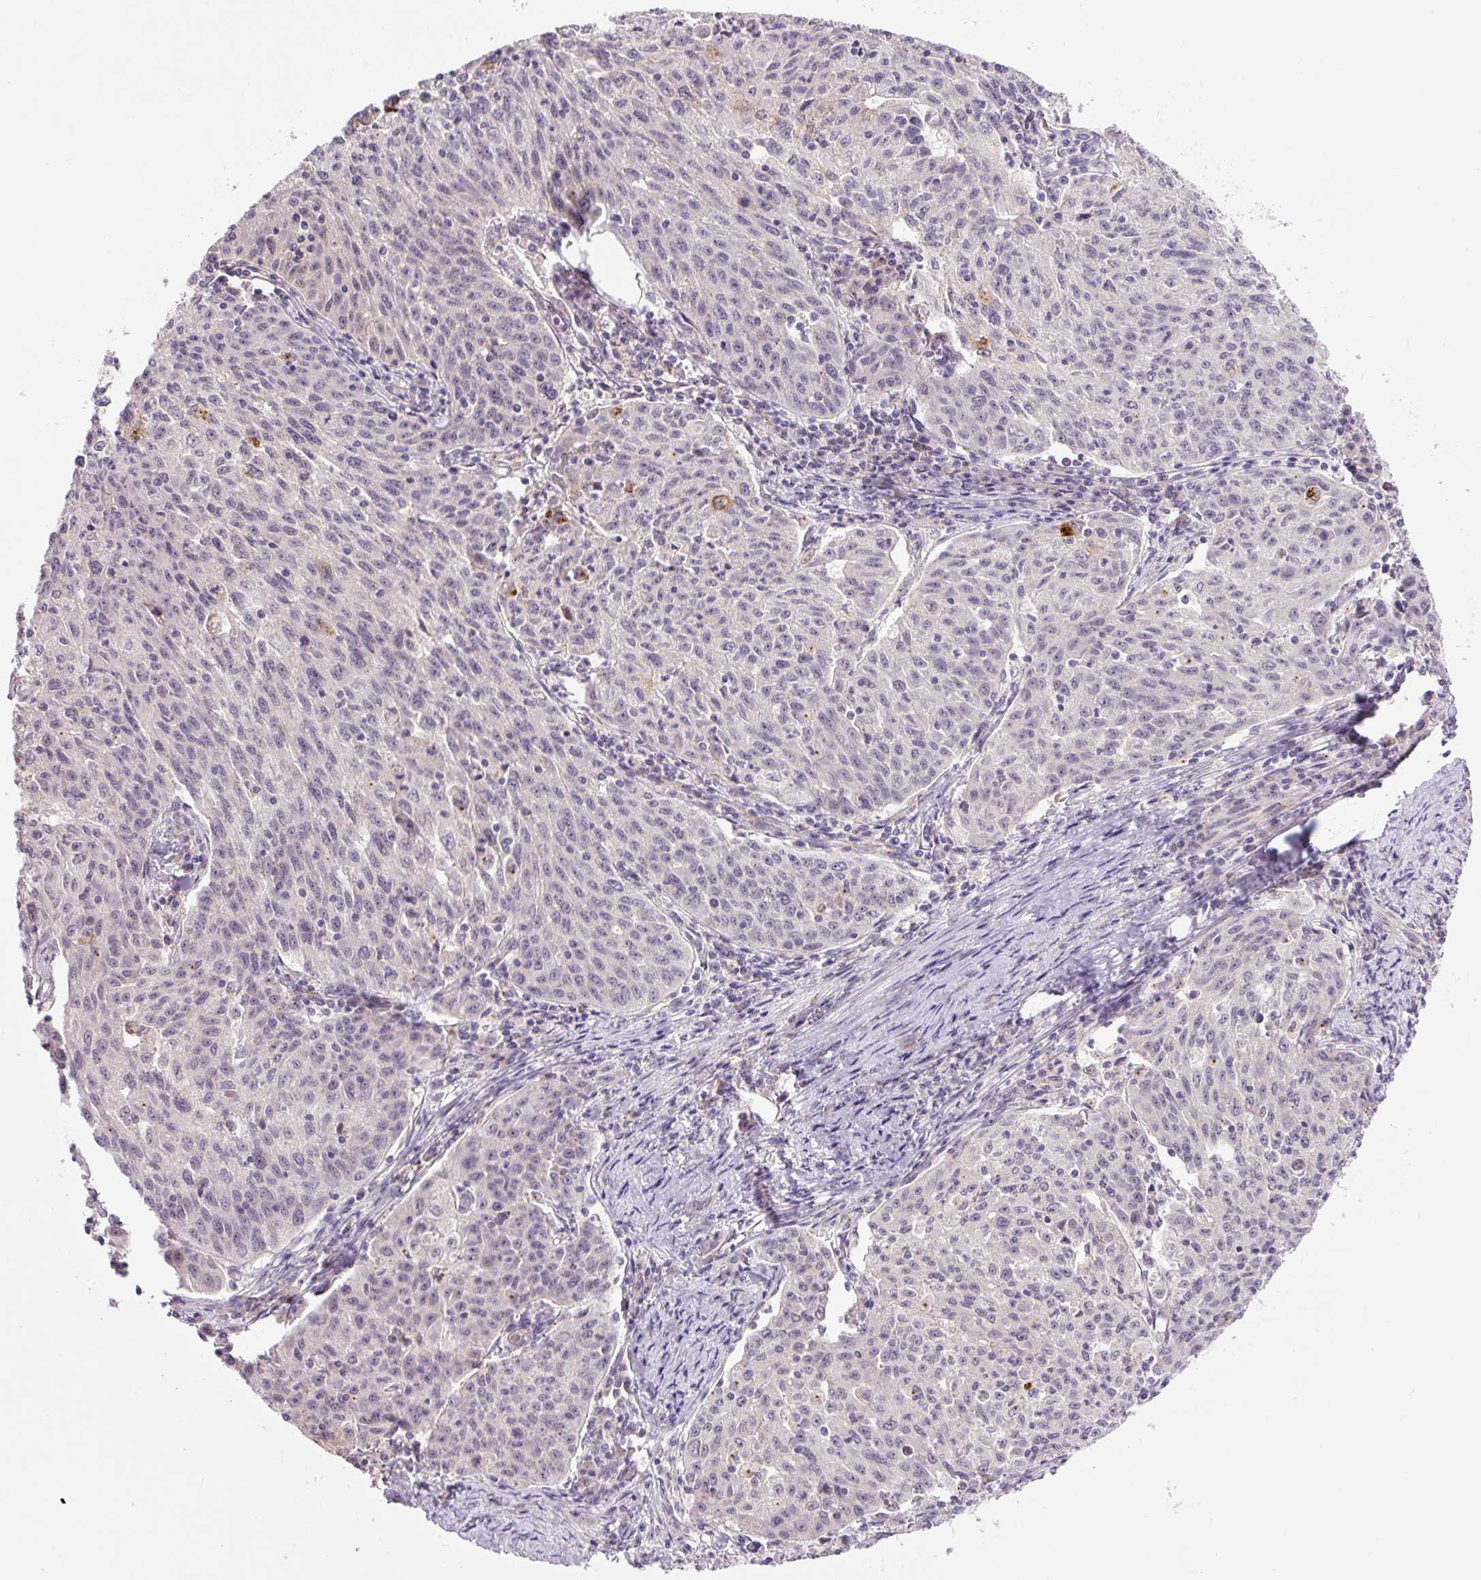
{"staining": {"intensity": "negative", "quantity": "none", "location": "none"}, "tissue": "lung cancer", "cell_type": "Tumor cells", "image_type": "cancer", "snomed": [{"axis": "morphology", "description": "Squamous cell carcinoma, NOS"}, {"axis": "morphology", "description": "Squamous cell carcinoma, metastatic, NOS"}, {"axis": "topography", "description": "Bronchus"}, {"axis": "topography", "description": "Lung"}], "caption": "IHC photomicrograph of neoplastic tissue: human metastatic squamous cell carcinoma (lung) stained with DAB exhibits no significant protein expression in tumor cells. (DAB IHC, high magnification).", "gene": "PCM1", "patient": {"sex": "male", "age": 62}}